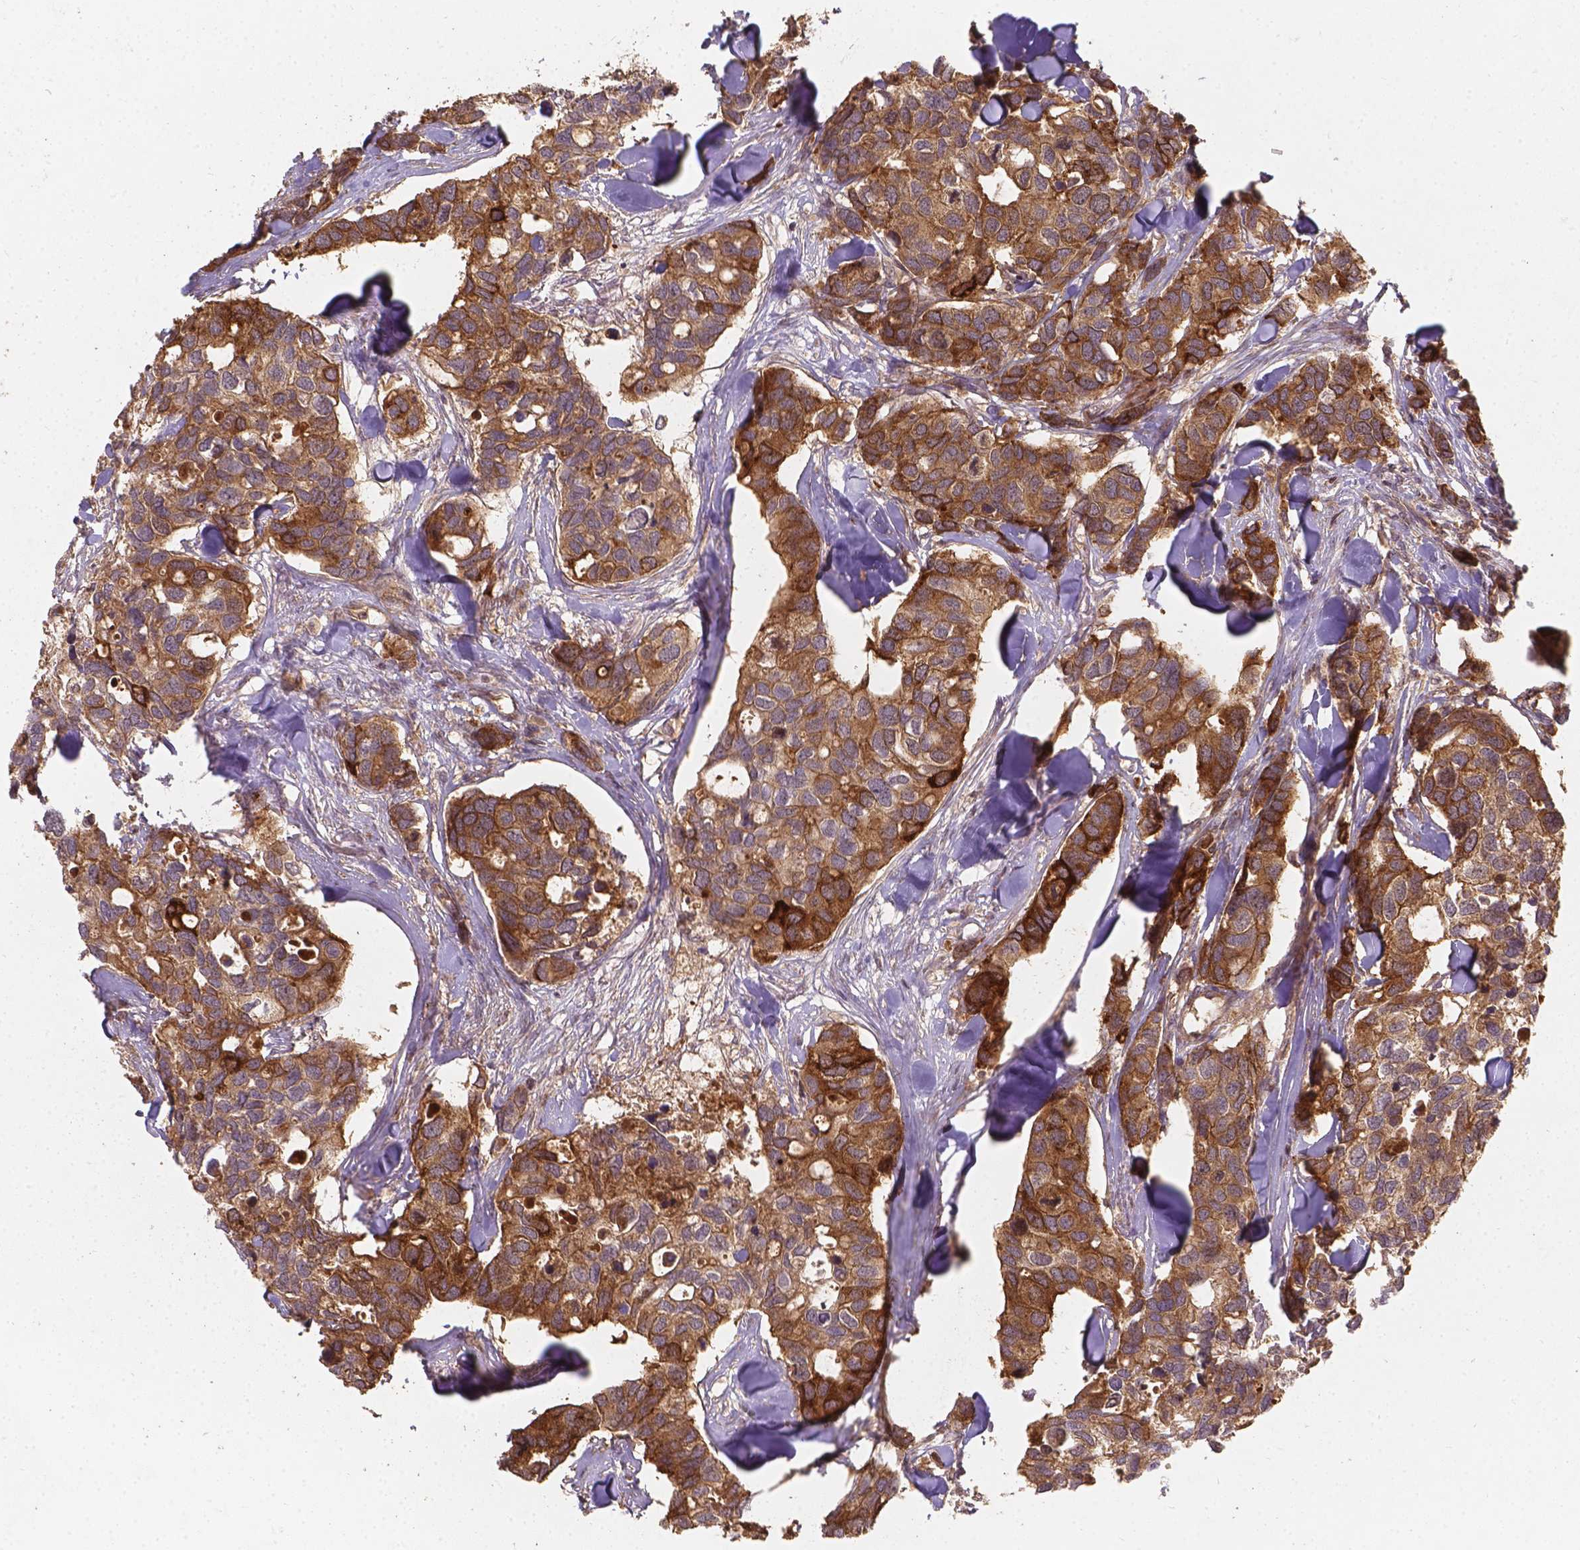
{"staining": {"intensity": "moderate", "quantity": ">75%", "location": "cytoplasmic/membranous"}, "tissue": "breast cancer", "cell_type": "Tumor cells", "image_type": "cancer", "snomed": [{"axis": "morphology", "description": "Duct carcinoma"}, {"axis": "topography", "description": "Breast"}], "caption": "Moderate cytoplasmic/membranous protein positivity is appreciated in about >75% of tumor cells in intraductal carcinoma (breast).", "gene": "XPR1", "patient": {"sex": "female", "age": 83}}